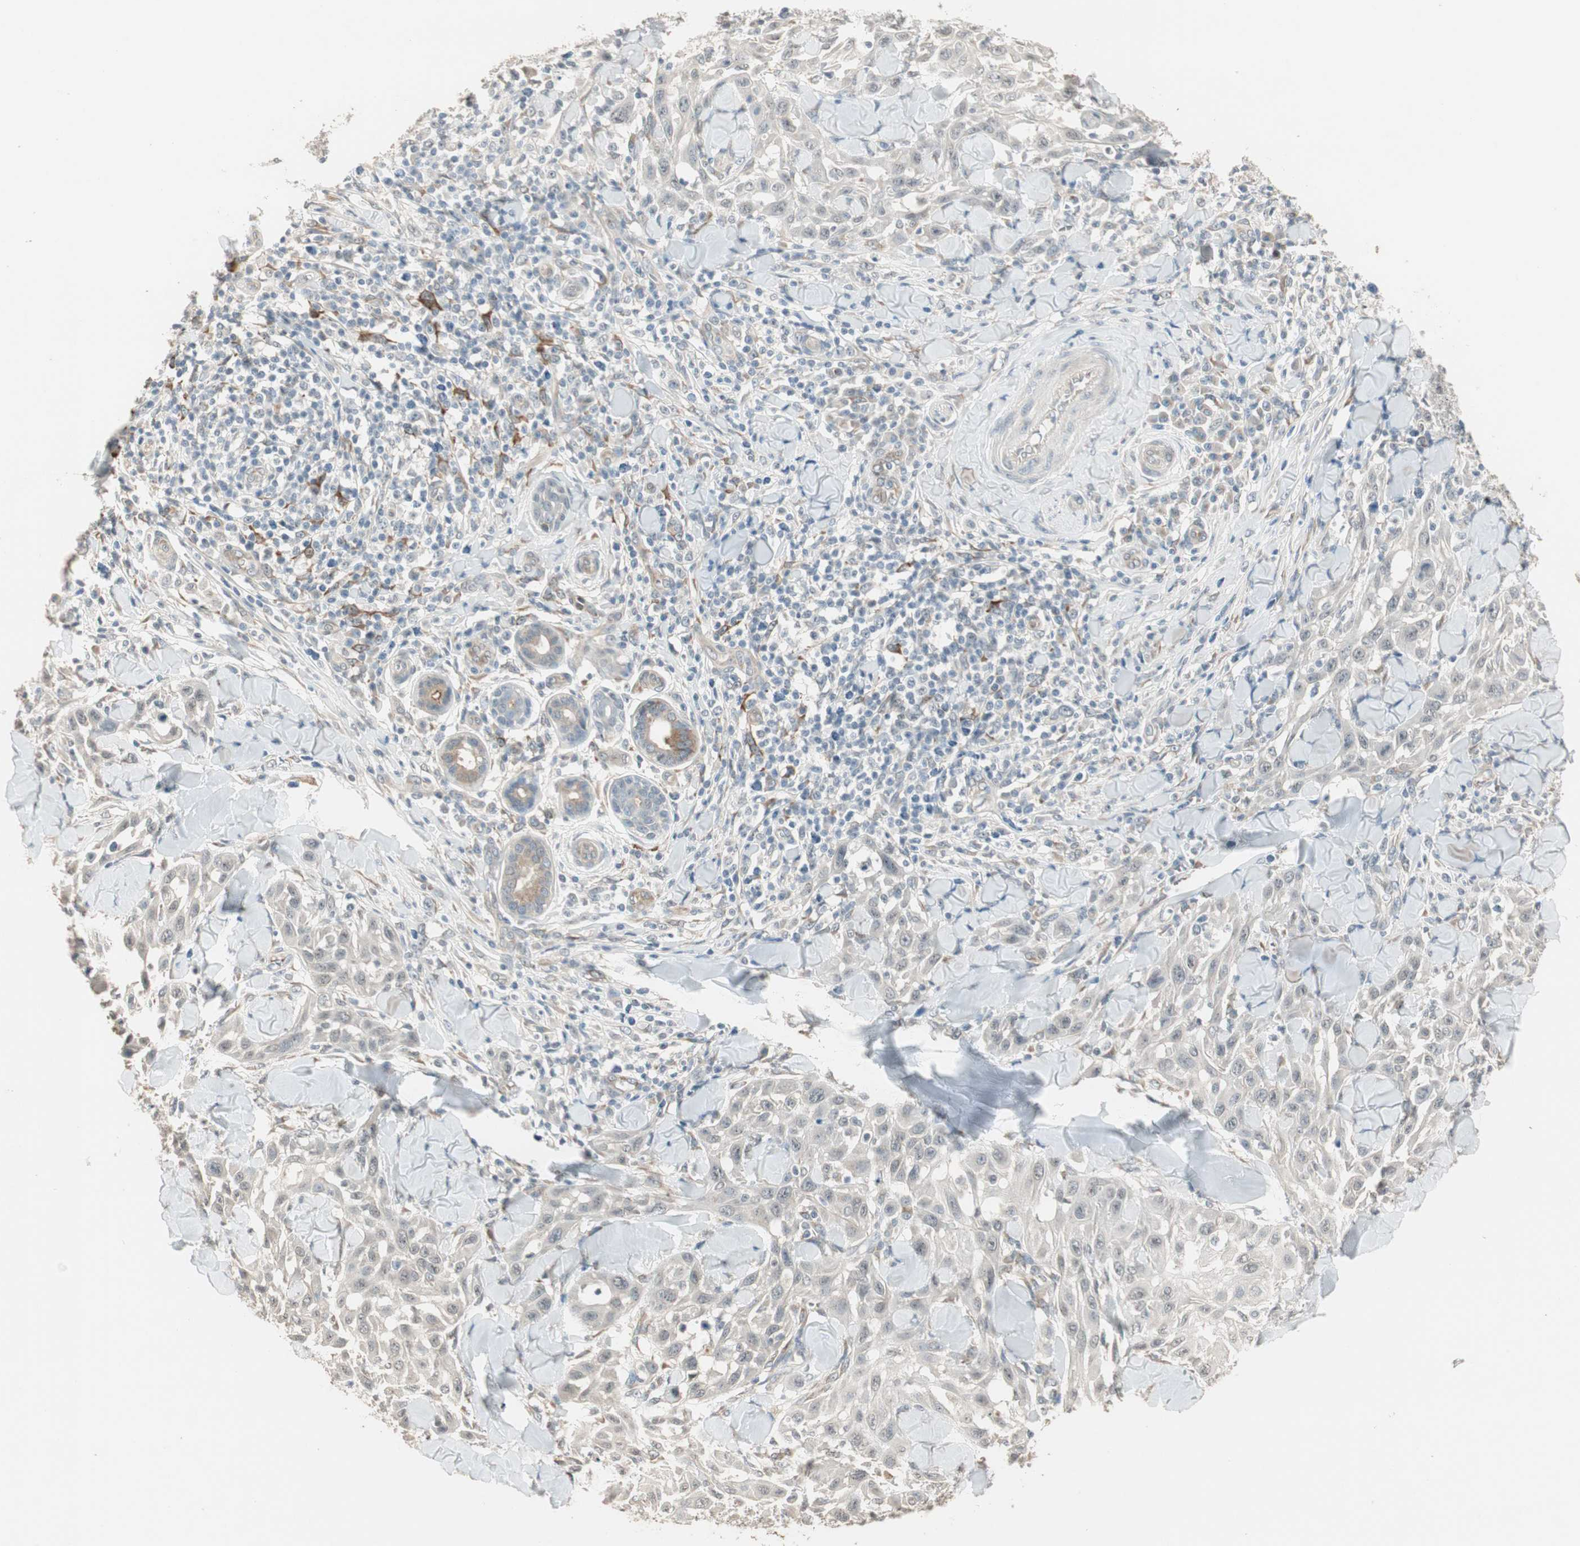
{"staining": {"intensity": "negative", "quantity": "none", "location": "none"}, "tissue": "skin cancer", "cell_type": "Tumor cells", "image_type": "cancer", "snomed": [{"axis": "morphology", "description": "Squamous cell carcinoma, NOS"}, {"axis": "topography", "description": "Skin"}], "caption": "Immunohistochemical staining of human skin squamous cell carcinoma demonstrates no significant staining in tumor cells.", "gene": "TASOR", "patient": {"sex": "male", "age": 24}}